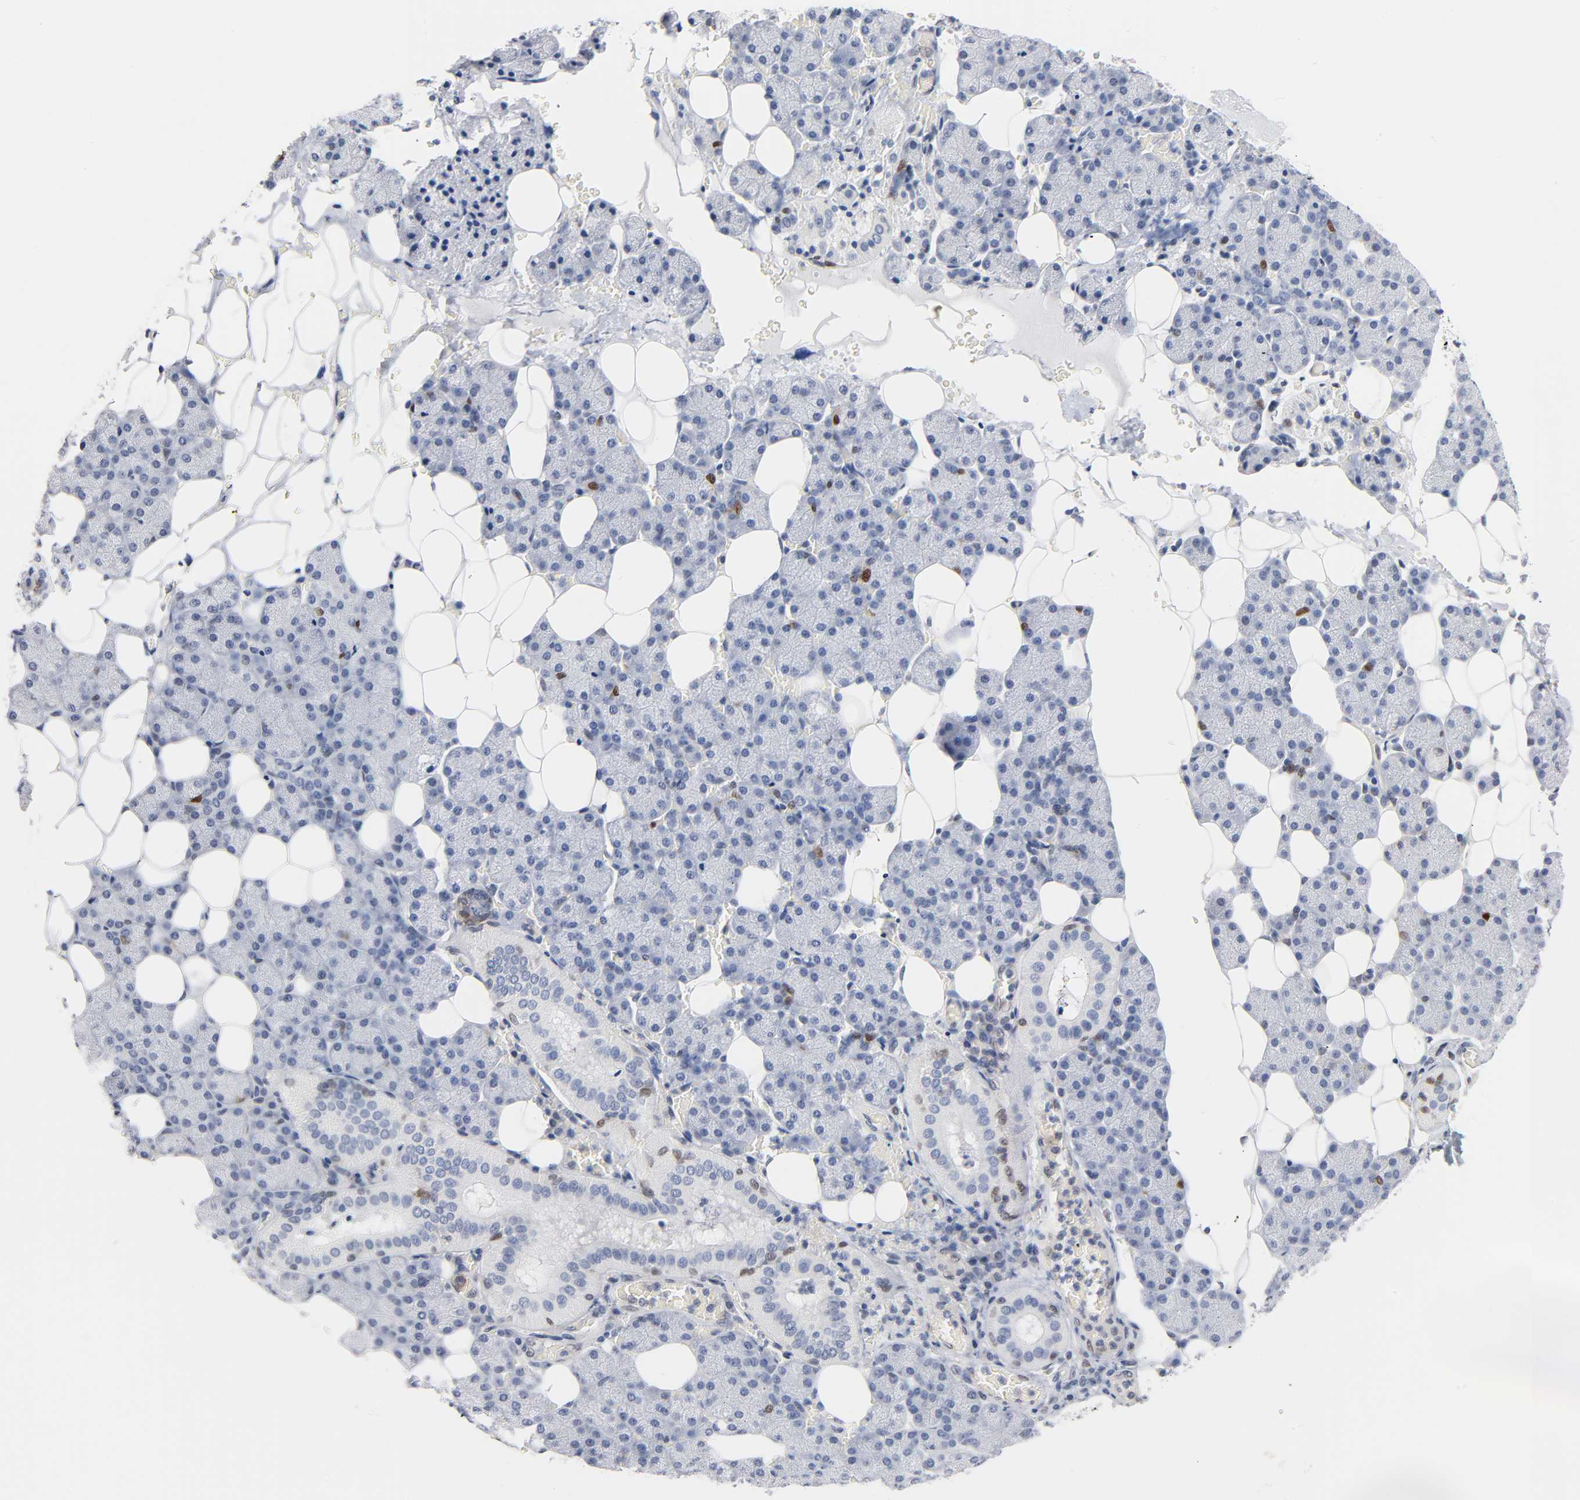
{"staining": {"intensity": "negative", "quantity": "none", "location": "none"}, "tissue": "salivary gland", "cell_type": "Glandular cells", "image_type": "normal", "snomed": [{"axis": "morphology", "description": "Normal tissue, NOS"}, {"axis": "topography", "description": "Lymph node"}, {"axis": "topography", "description": "Salivary gland"}], "caption": "Salivary gland stained for a protein using IHC shows no expression glandular cells.", "gene": "NFATC1", "patient": {"sex": "male", "age": 8}}